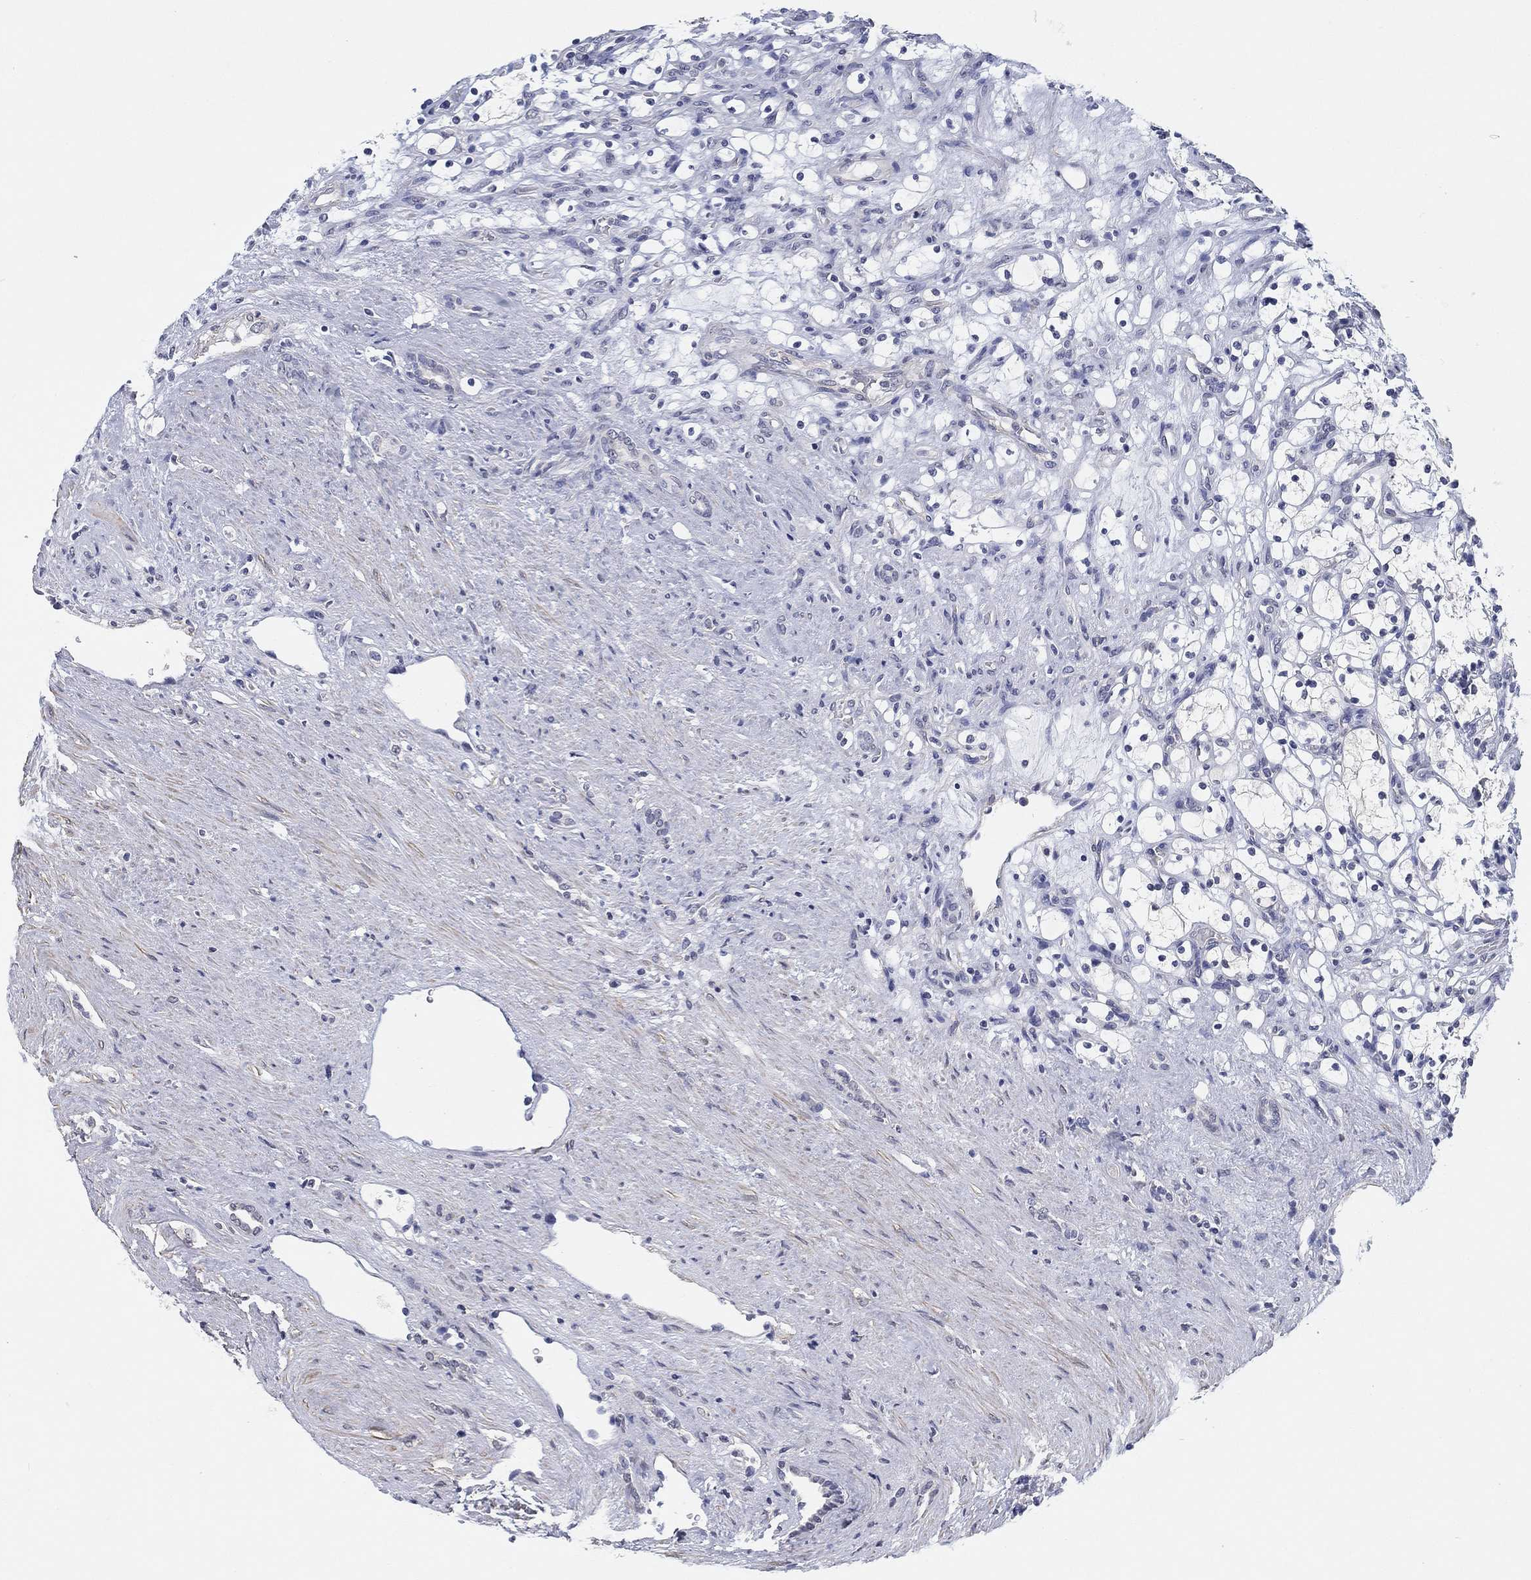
{"staining": {"intensity": "negative", "quantity": "none", "location": "none"}, "tissue": "renal cancer", "cell_type": "Tumor cells", "image_type": "cancer", "snomed": [{"axis": "morphology", "description": "Adenocarcinoma, NOS"}, {"axis": "topography", "description": "Kidney"}], "caption": "Tumor cells are negative for brown protein staining in renal cancer. (Brightfield microscopy of DAB immunohistochemistry at high magnification).", "gene": "OTUB2", "patient": {"sex": "female", "age": 69}}